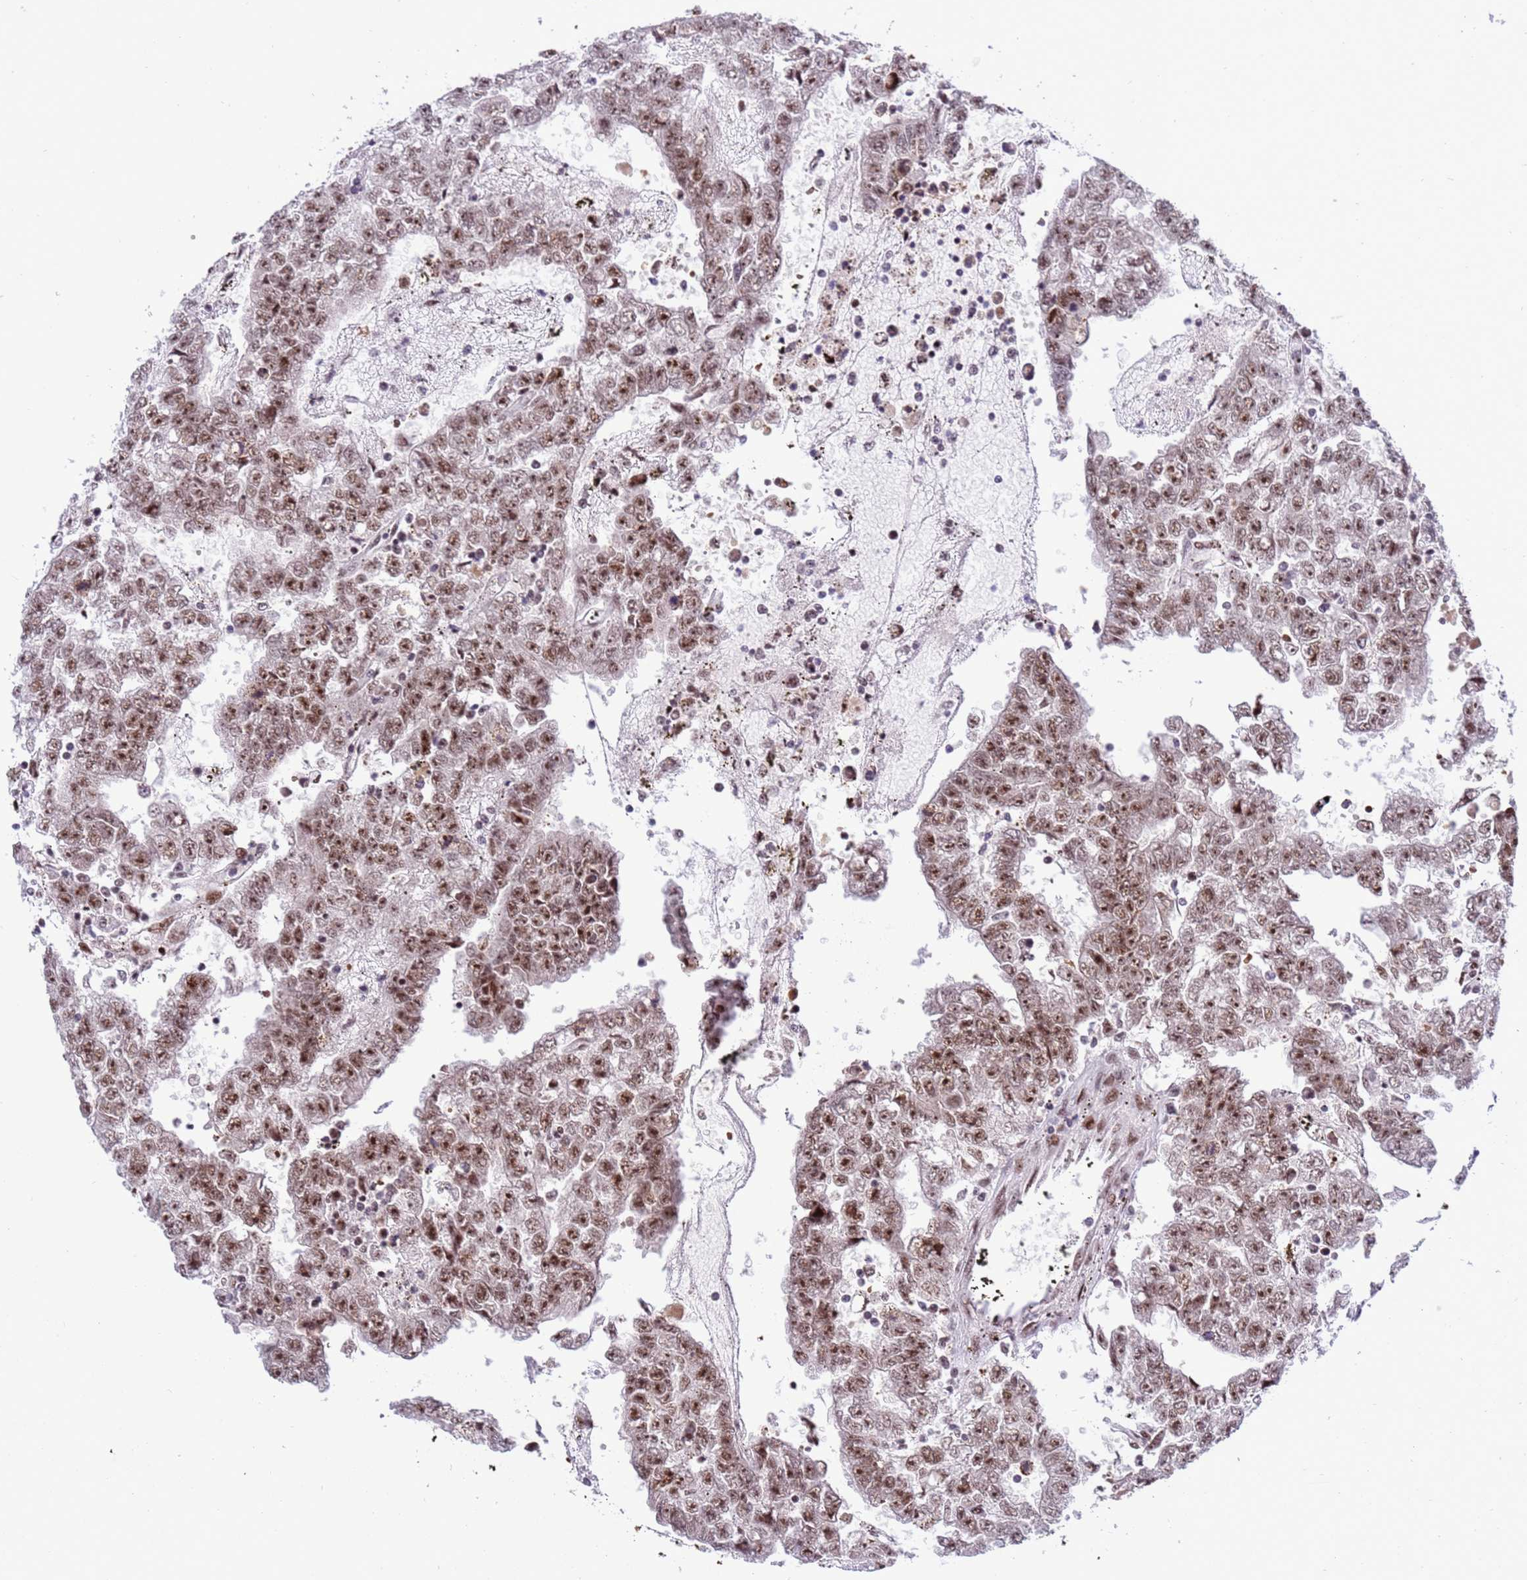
{"staining": {"intensity": "strong", "quantity": ">75%", "location": "nuclear"}, "tissue": "testis cancer", "cell_type": "Tumor cells", "image_type": "cancer", "snomed": [{"axis": "morphology", "description": "Carcinoma, Embryonal, NOS"}, {"axis": "topography", "description": "Testis"}], "caption": "A photomicrograph of embryonal carcinoma (testis) stained for a protein reveals strong nuclear brown staining in tumor cells. The staining was performed using DAB (3,3'-diaminobenzidine) to visualize the protein expression in brown, while the nuclei were stained in blue with hematoxylin (Magnification: 20x).", "gene": "THOC2", "patient": {"sex": "male", "age": 25}}